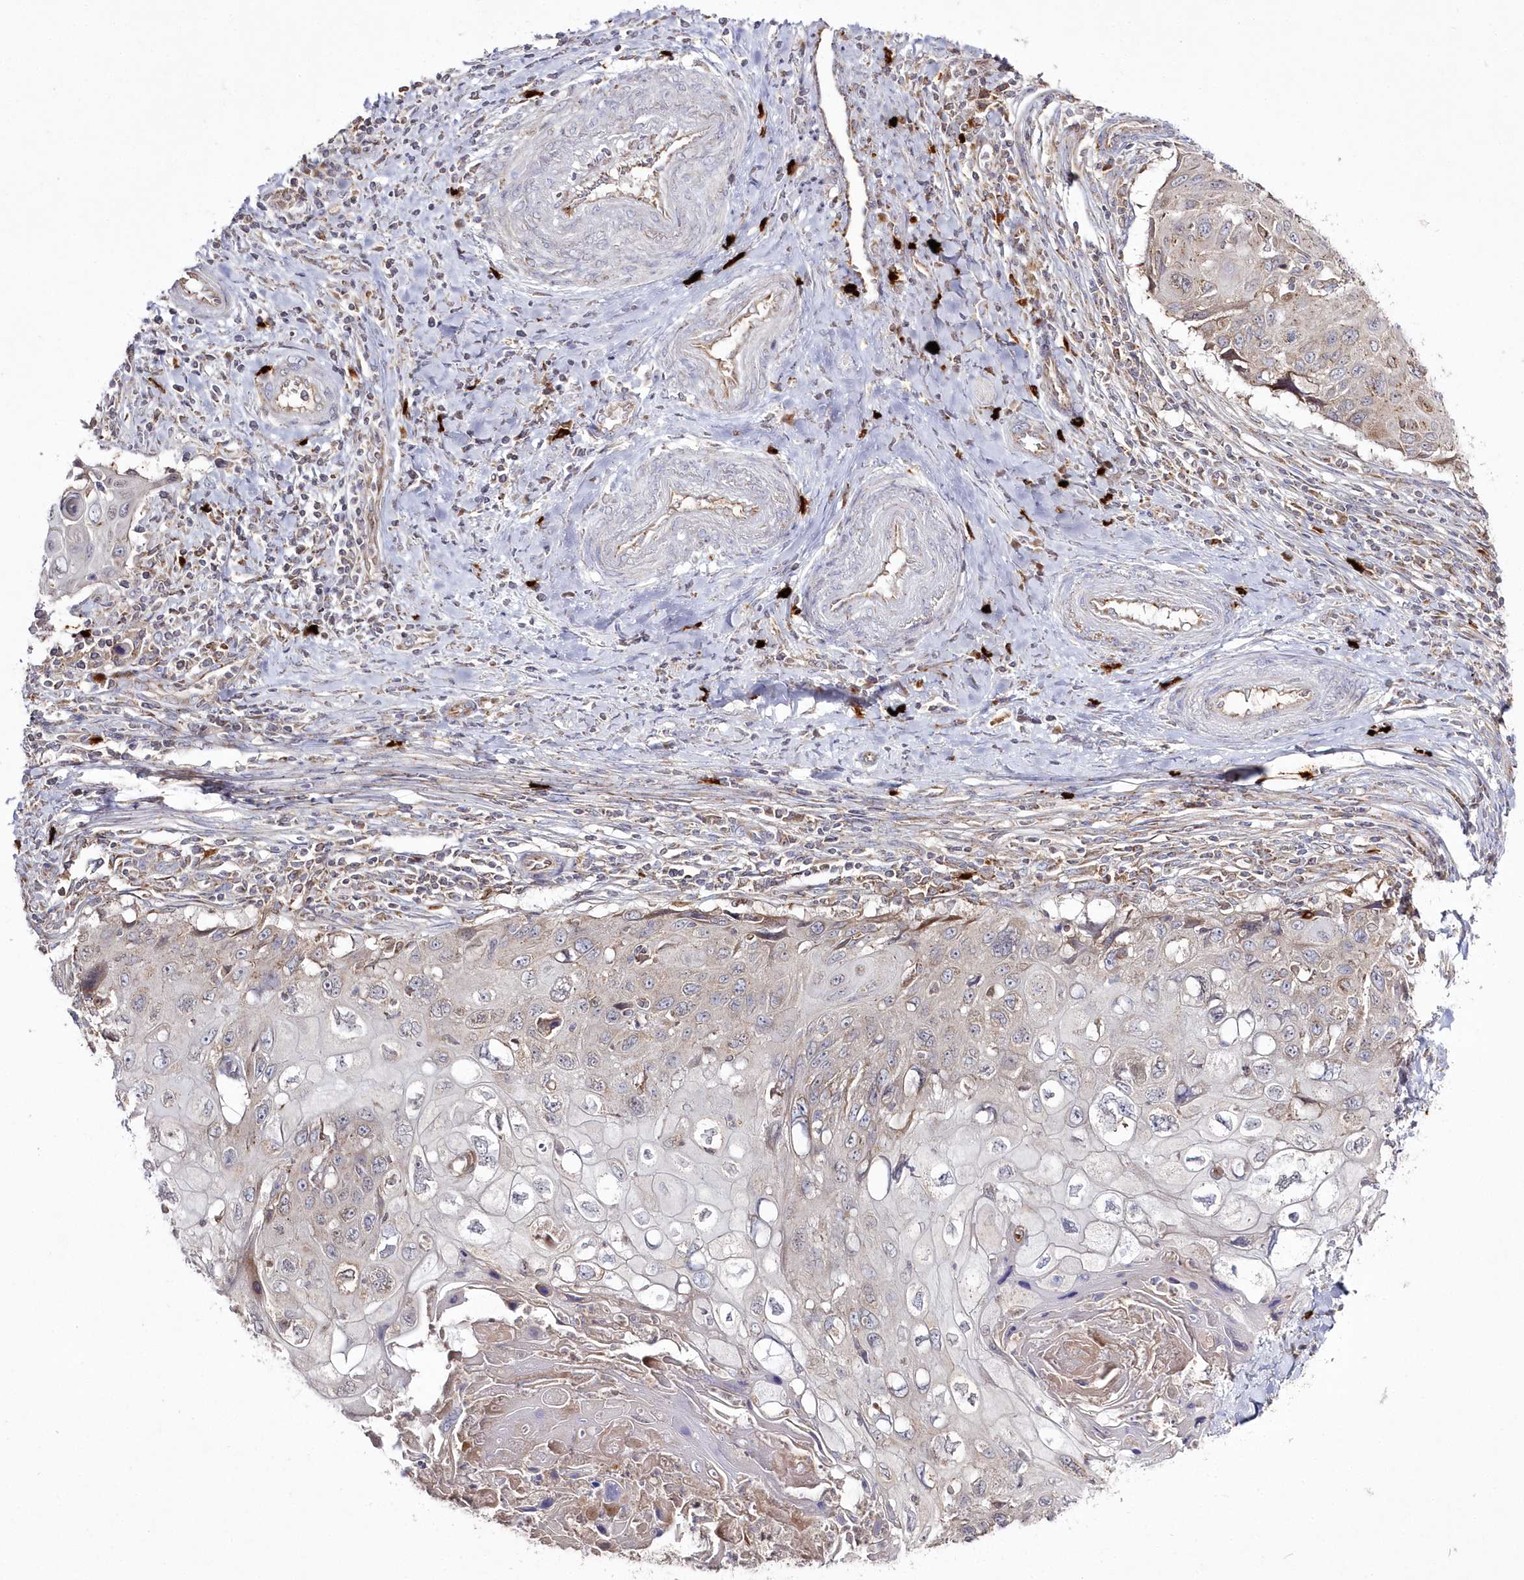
{"staining": {"intensity": "weak", "quantity": "25%-75%", "location": "cytoplasmic/membranous"}, "tissue": "cervical cancer", "cell_type": "Tumor cells", "image_type": "cancer", "snomed": [{"axis": "morphology", "description": "Squamous cell carcinoma, NOS"}, {"axis": "topography", "description": "Cervix"}], "caption": "High-magnification brightfield microscopy of squamous cell carcinoma (cervical) stained with DAB (3,3'-diaminobenzidine) (brown) and counterstained with hematoxylin (blue). tumor cells exhibit weak cytoplasmic/membranous staining is identified in about25%-75% of cells.", "gene": "ARSB", "patient": {"sex": "female", "age": 70}}